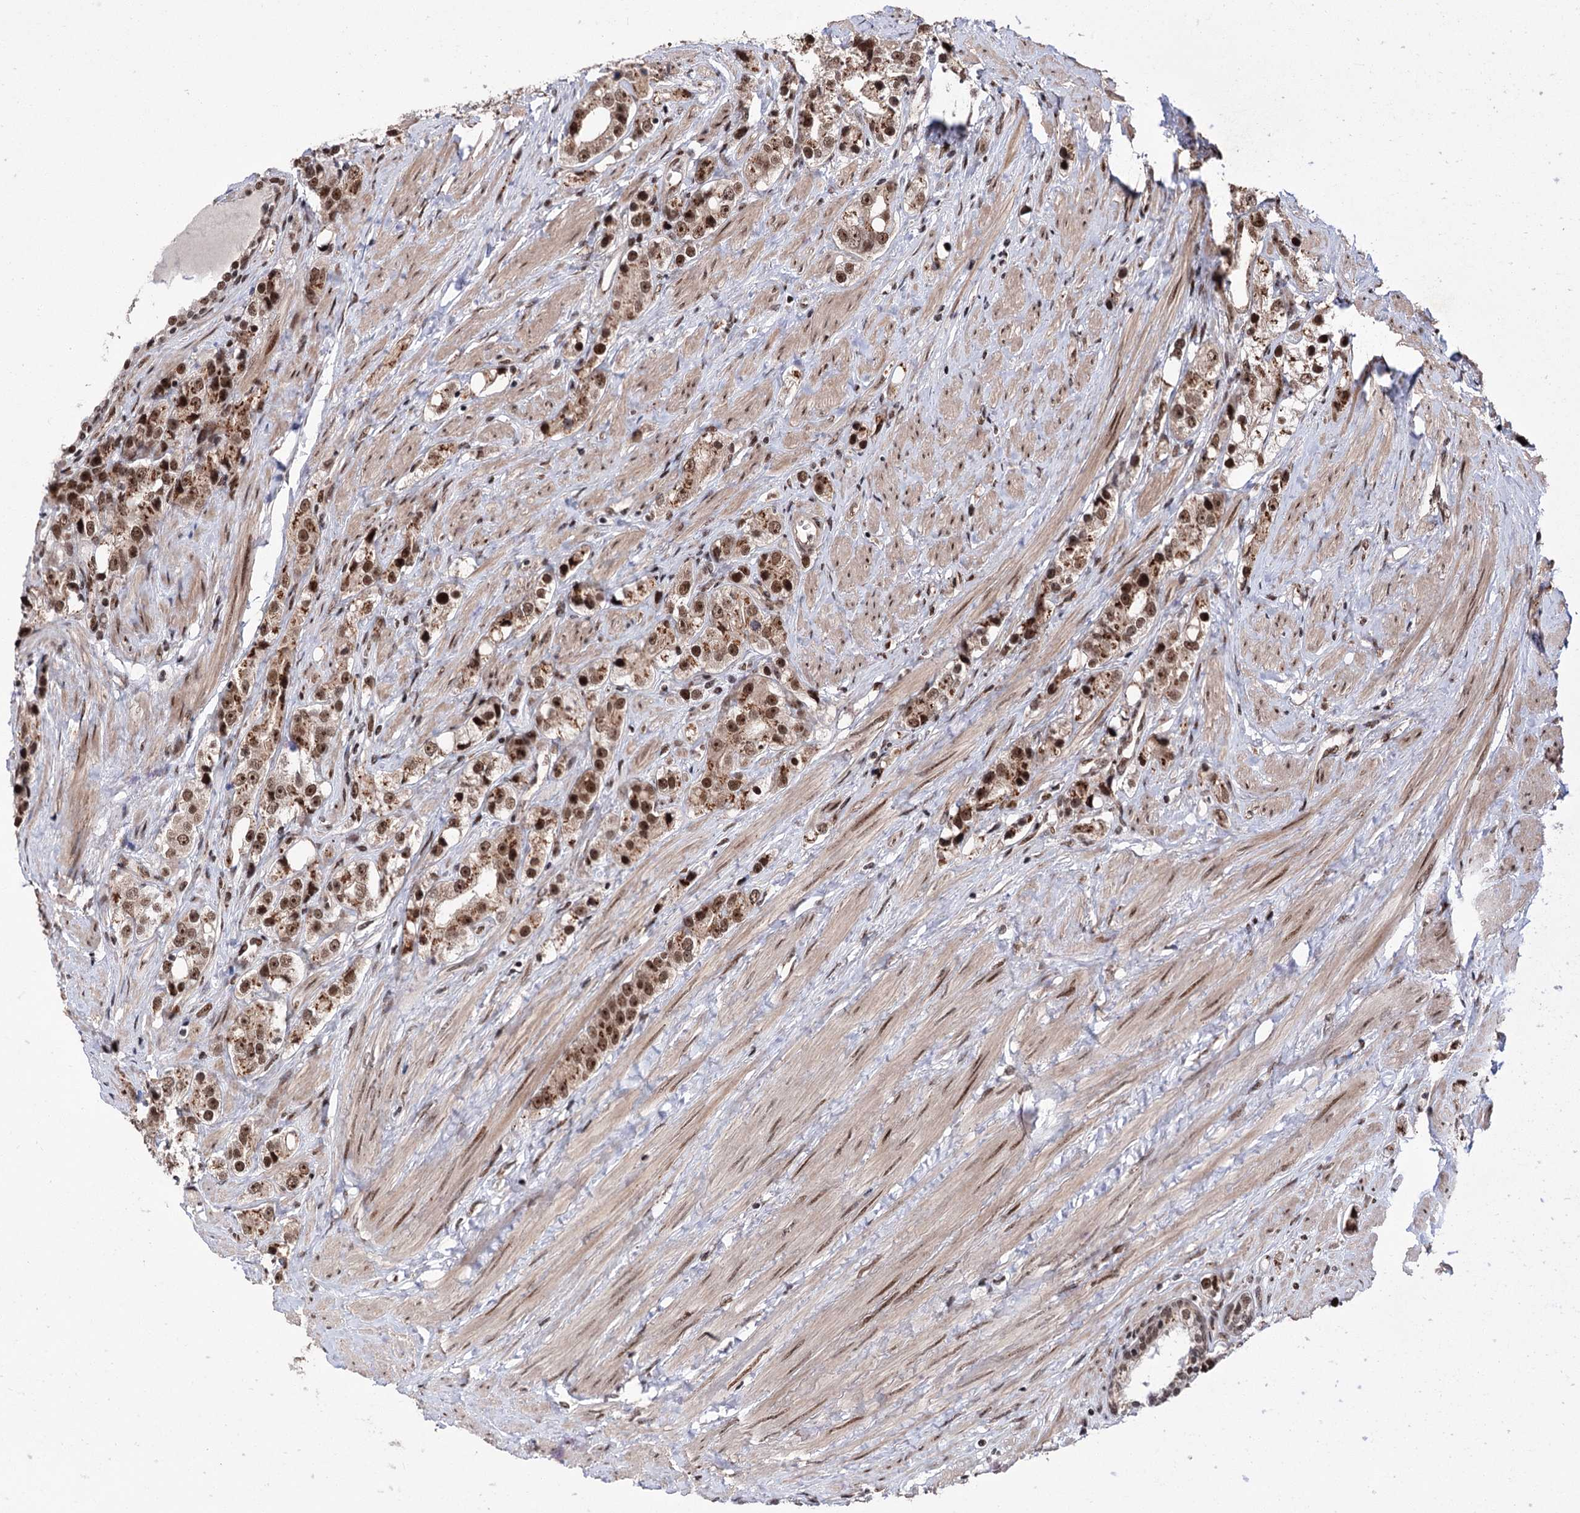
{"staining": {"intensity": "moderate", "quantity": ">75%", "location": "cytoplasmic/membranous,nuclear"}, "tissue": "prostate cancer", "cell_type": "Tumor cells", "image_type": "cancer", "snomed": [{"axis": "morphology", "description": "Adenocarcinoma, NOS"}, {"axis": "topography", "description": "Prostate"}], "caption": "Immunohistochemistry micrograph of human prostate cancer stained for a protein (brown), which displays medium levels of moderate cytoplasmic/membranous and nuclear expression in about >75% of tumor cells.", "gene": "MAML1", "patient": {"sex": "male", "age": 79}}